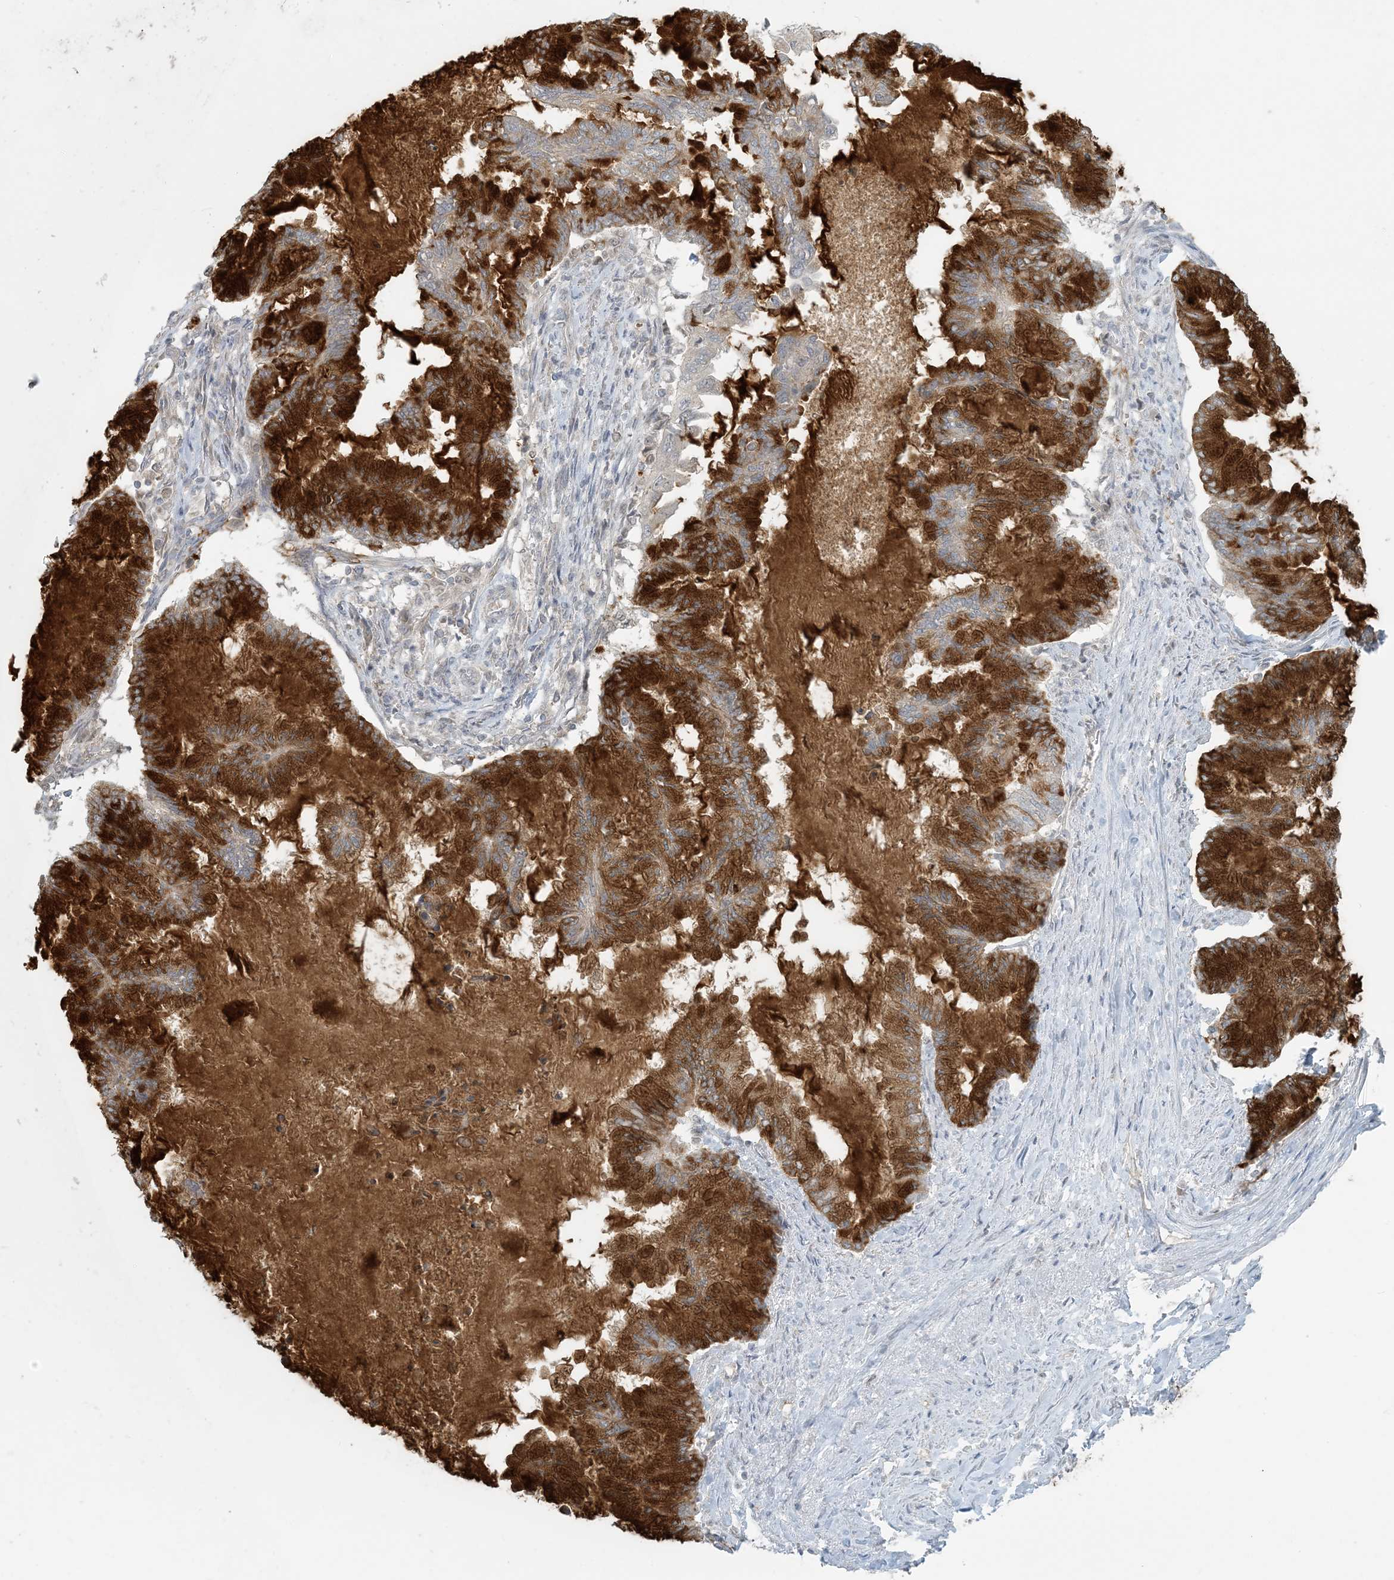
{"staining": {"intensity": "strong", "quantity": ">75%", "location": "cytoplasmic/membranous"}, "tissue": "endometrial cancer", "cell_type": "Tumor cells", "image_type": "cancer", "snomed": [{"axis": "morphology", "description": "Adenocarcinoma, NOS"}, {"axis": "topography", "description": "Endometrium"}], "caption": "A brown stain shows strong cytoplasmic/membranous expression of a protein in human endometrial cancer (adenocarcinoma) tumor cells.", "gene": "CTDNEP1", "patient": {"sex": "female", "age": 86}}